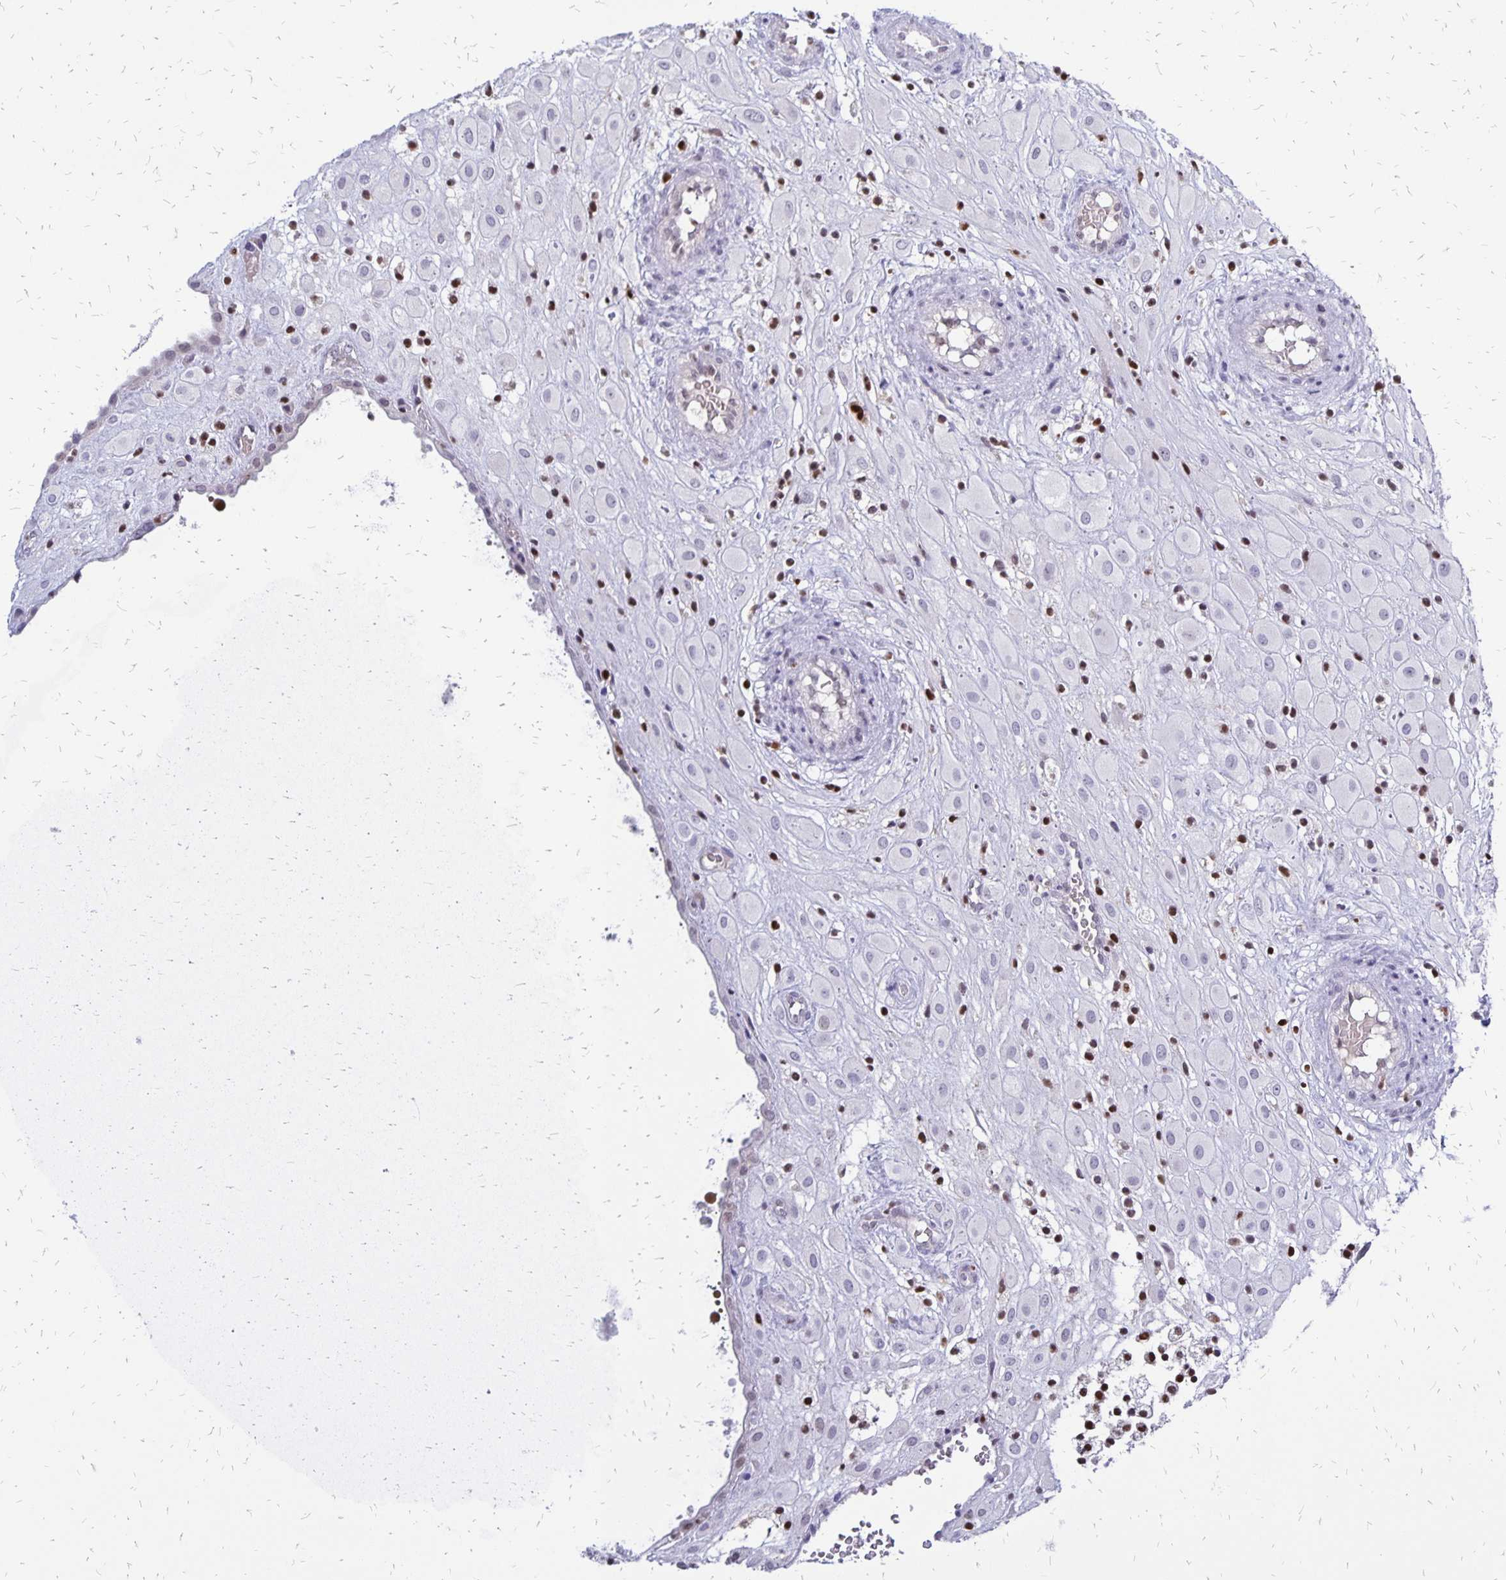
{"staining": {"intensity": "negative", "quantity": "none", "location": "none"}, "tissue": "placenta", "cell_type": "Decidual cells", "image_type": "normal", "snomed": [{"axis": "morphology", "description": "Normal tissue, NOS"}, {"axis": "topography", "description": "Placenta"}], "caption": "Protein analysis of benign placenta displays no significant expression in decidual cells.", "gene": "DCK", "patient": {"sex": "female", "age": 24}}